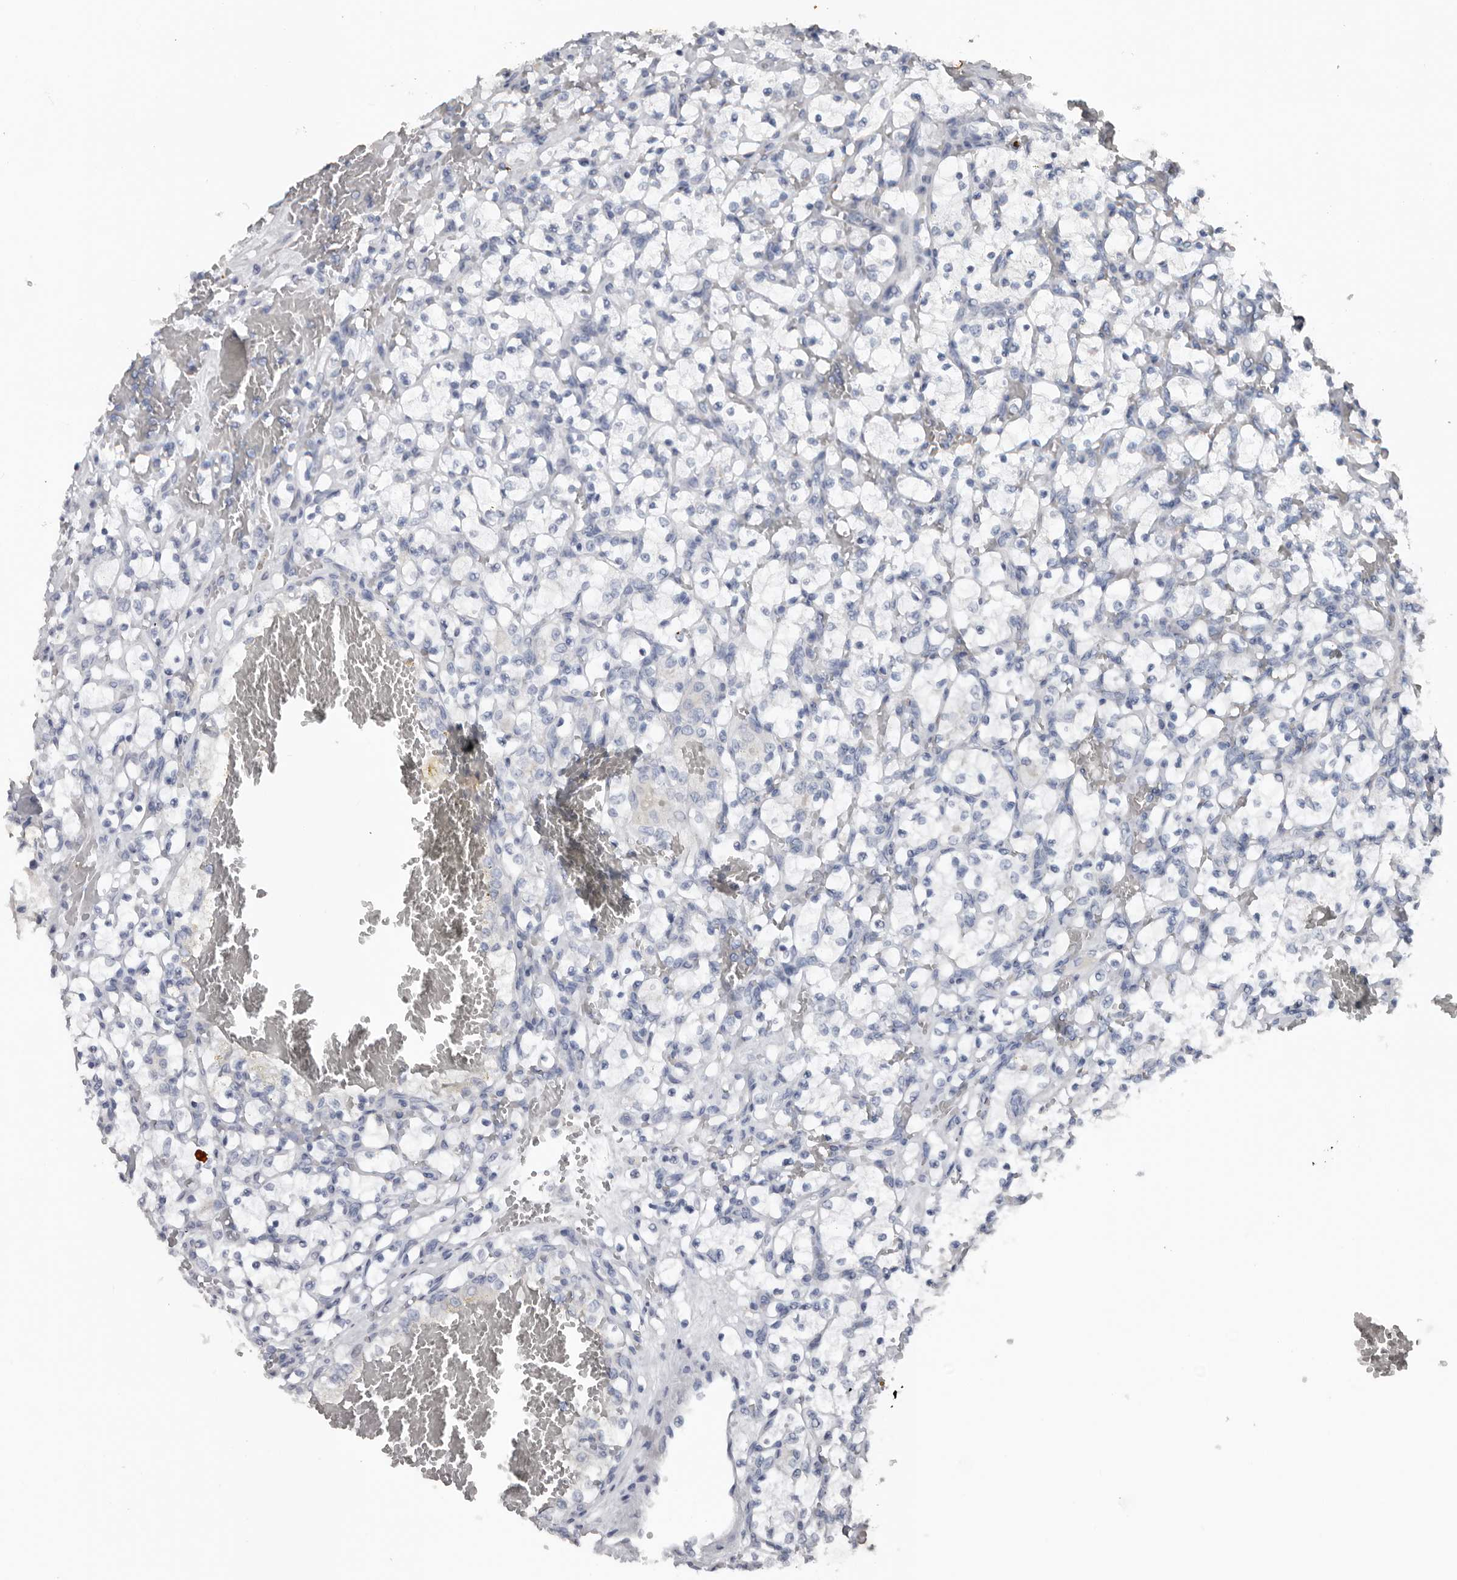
{"staining": {"intensity": "negative", "quantity": "none", "location": "none"}, "tissue": "renal cancer", "cell_type": "Tumor cells", "image_type": "cancer", "snomed": [{"axis": "morphology", "description": "Adenocarcinoma, NOS"}, {"axis": "topography", "description": "Kidney"}], "caption": "IHC of human renal cancer reveals no expression in tumor cells. Brightfield microscopy of immunohistochemistry stained with DAB (brown) and hematoxylin (blue), captured at high magnification.", "gene": "FABP7", "patient": {"sex": "female", "age": 69}}